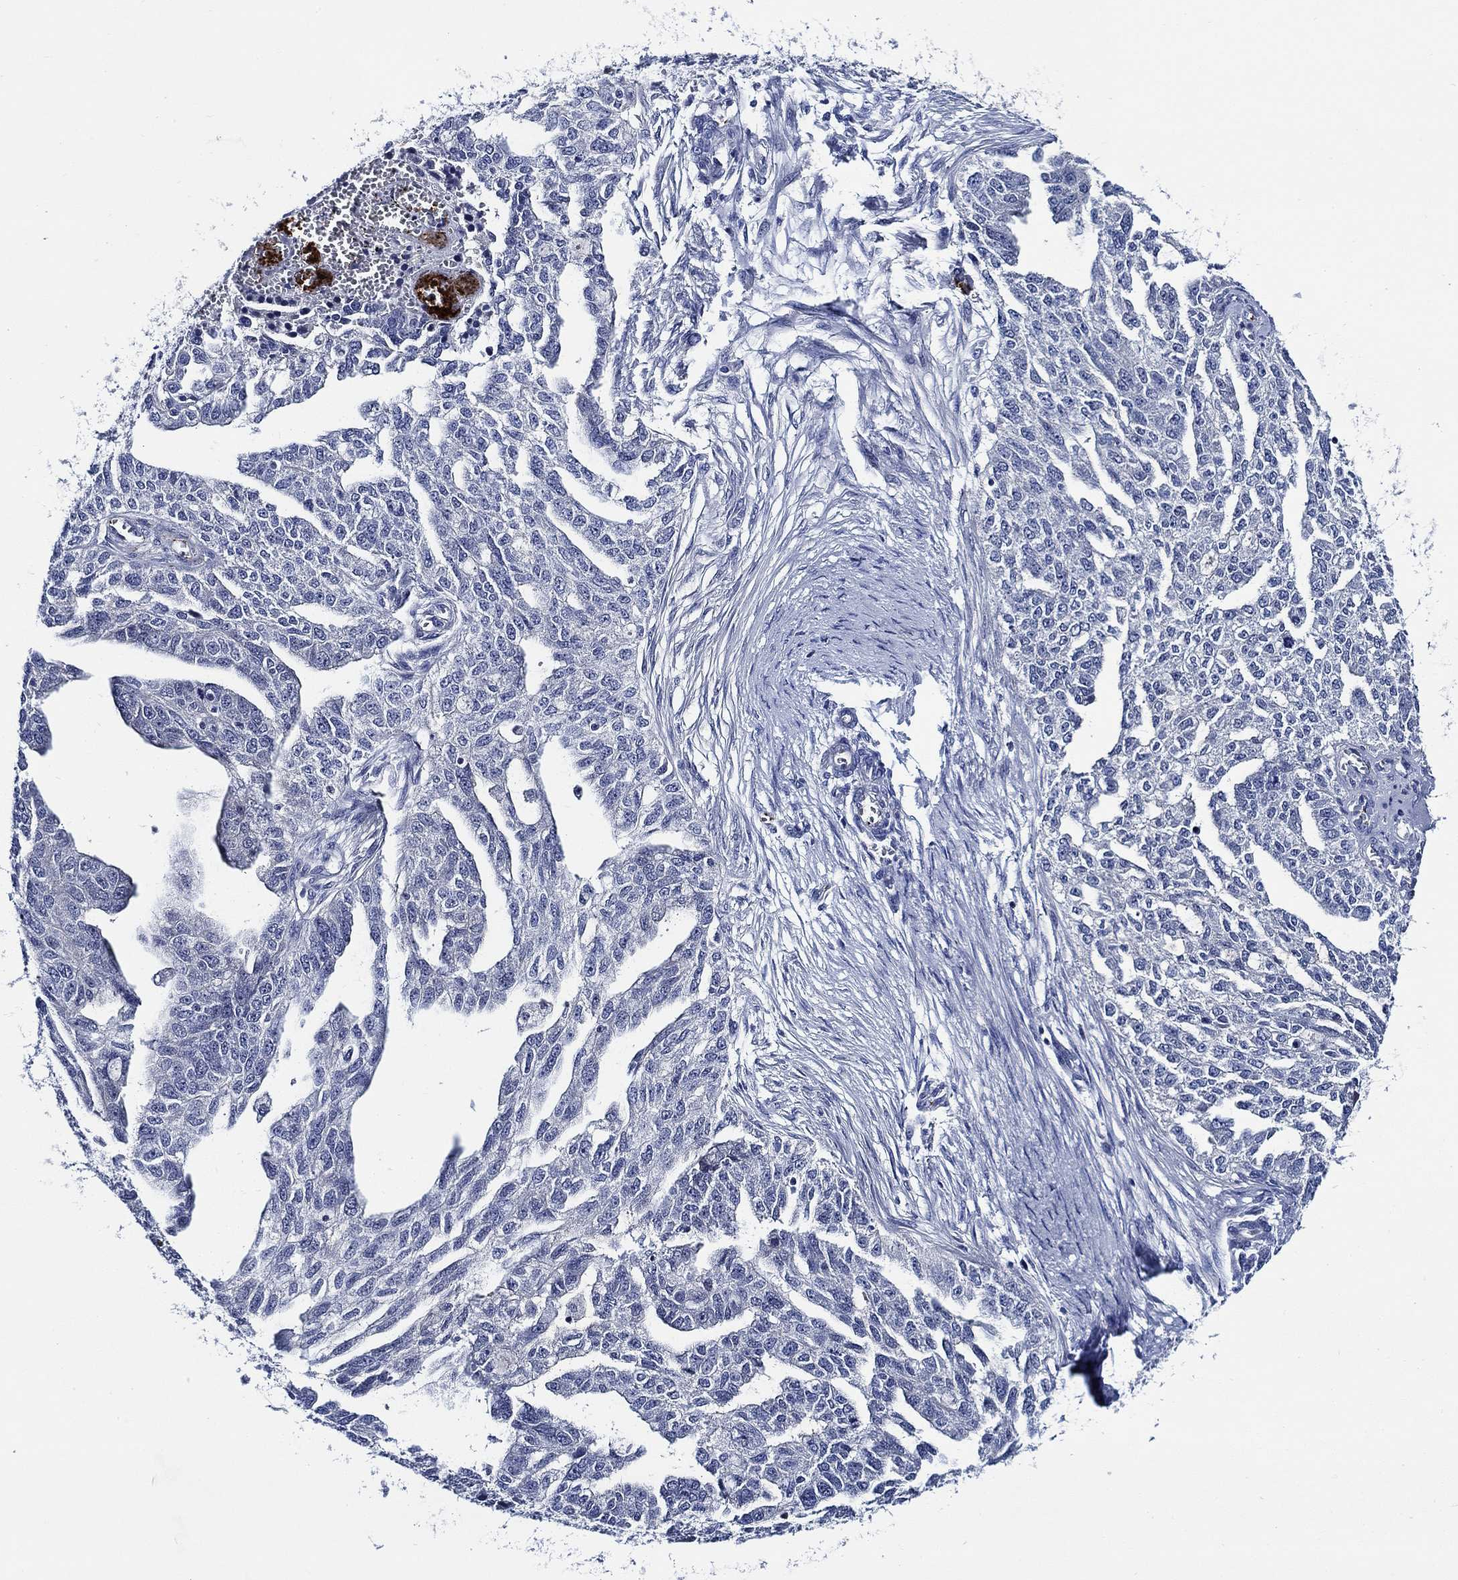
{"staining": {"intensity": "negative", "quantity": "none", "location": "none"}, "tissue": "ovarian cancer", "cell_type": "Tumor cells", "image_type": "cancer", "snomed": [{"axis": "morphology", "description": "Cystadenocarcinoma, serous, NOS"}, {"axis": "topography", "description": "Ovary"}], "caption": "Immunohistochemistry (IHC) image of human serous cystadenocarcinoma (ovarian) stained for a protein (brown), which exhibits no staining in tumor cells.", "gene": "ALOX12", "patient": {"sex": "female", "age": 51}}